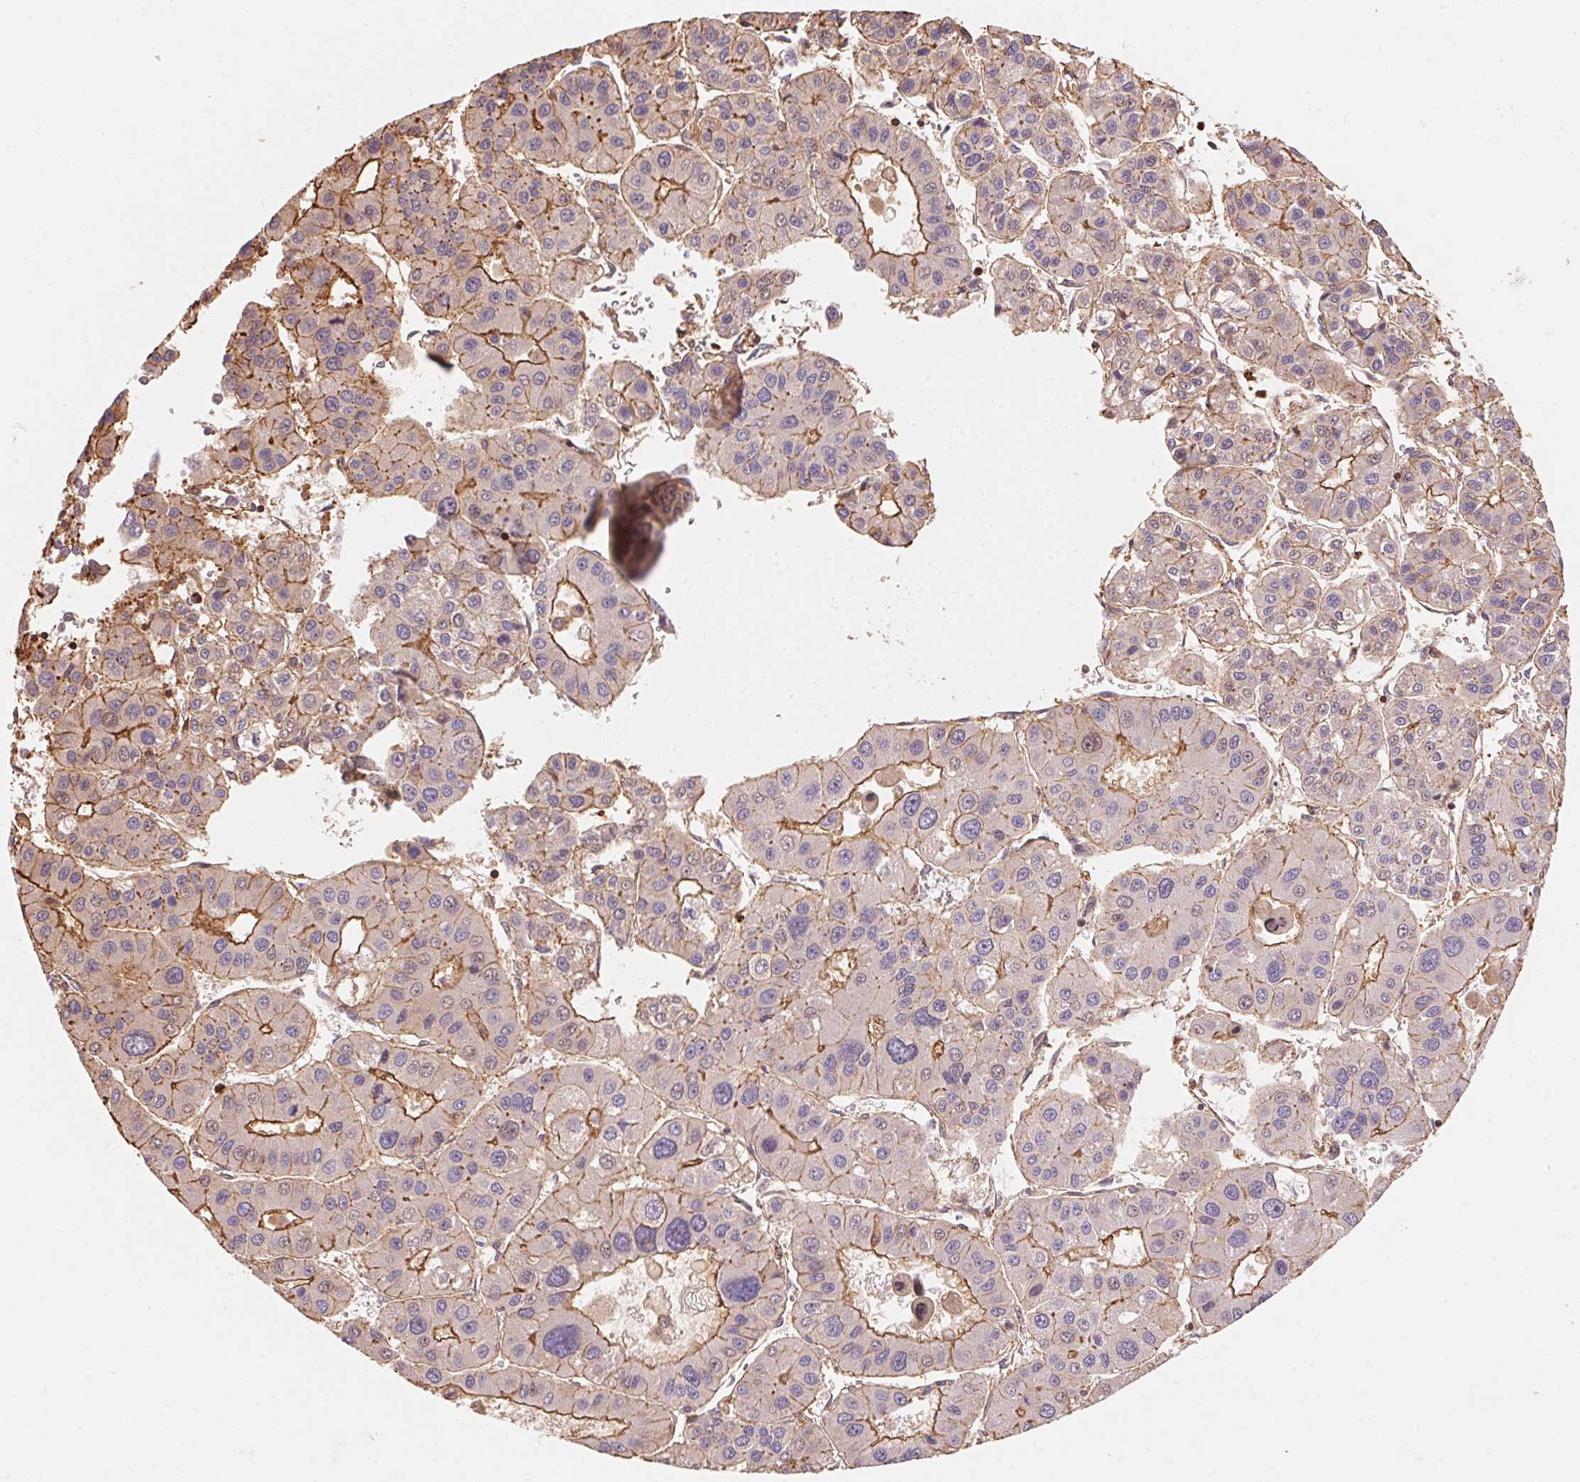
{"staining": {"intensity": "moderate", "quantity": "25%-75%", "location": "cytoplasmic/membranous"}, "tissue": "liver cancer", "cell_type": "Tumor cells", "image_type": "cancer", "snomed": [{"axis": "morphology", "description": "Carcinoma, Hepatocellular, NOS"}, {"axis": "topography", "description": "Liver"}], "caption": "Tumor cells exhibit moderate cytoplasmic/membranous positivity in approximately 25%-75% of cells in hepatocellular carcinoma (liver).", "gene": "FRAS1", "patient": {"sex": "male", "age": 73}}